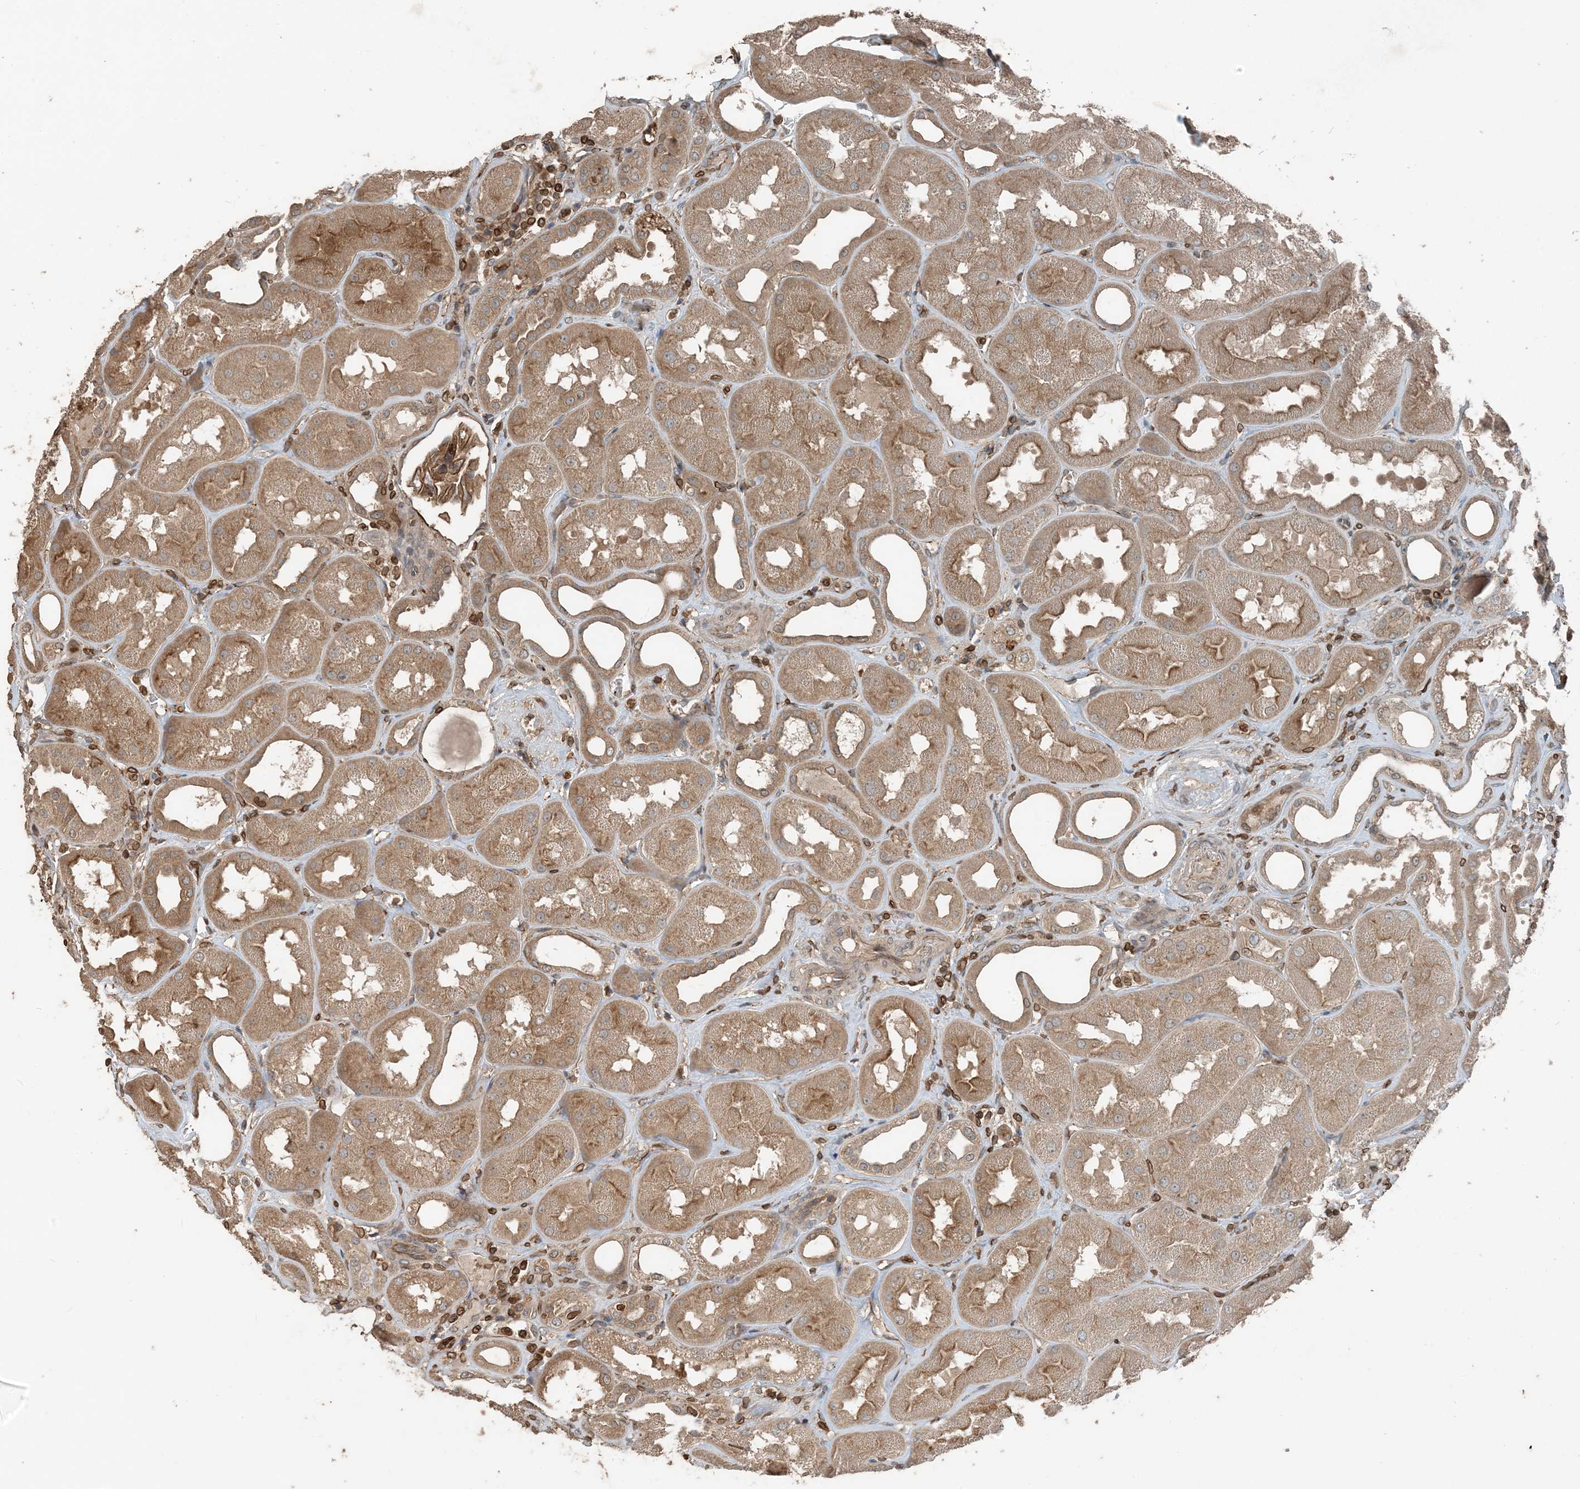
{"staining": {"intensity": "moderate", "quantity": ">75%", "location": "cytoplasmic/membranous,nuclear"}, "tissue": "renal cancer", "cell_type": "Tumor cells", "image_type": "cancer", "snomed": [{"axis": "morphology", "description": "Adenocarcinoma, NOS"}, {"axis": "topography", "description": "Kidney"}], "caption": "A photomicrograph of renal cancer stained for a protein exhibits moderate cytoplasmic/membranous and nuclear brown staining in tumor cells.", "gene": "ZFAND2B", "patient": {"sex": "male", "age": 77}}